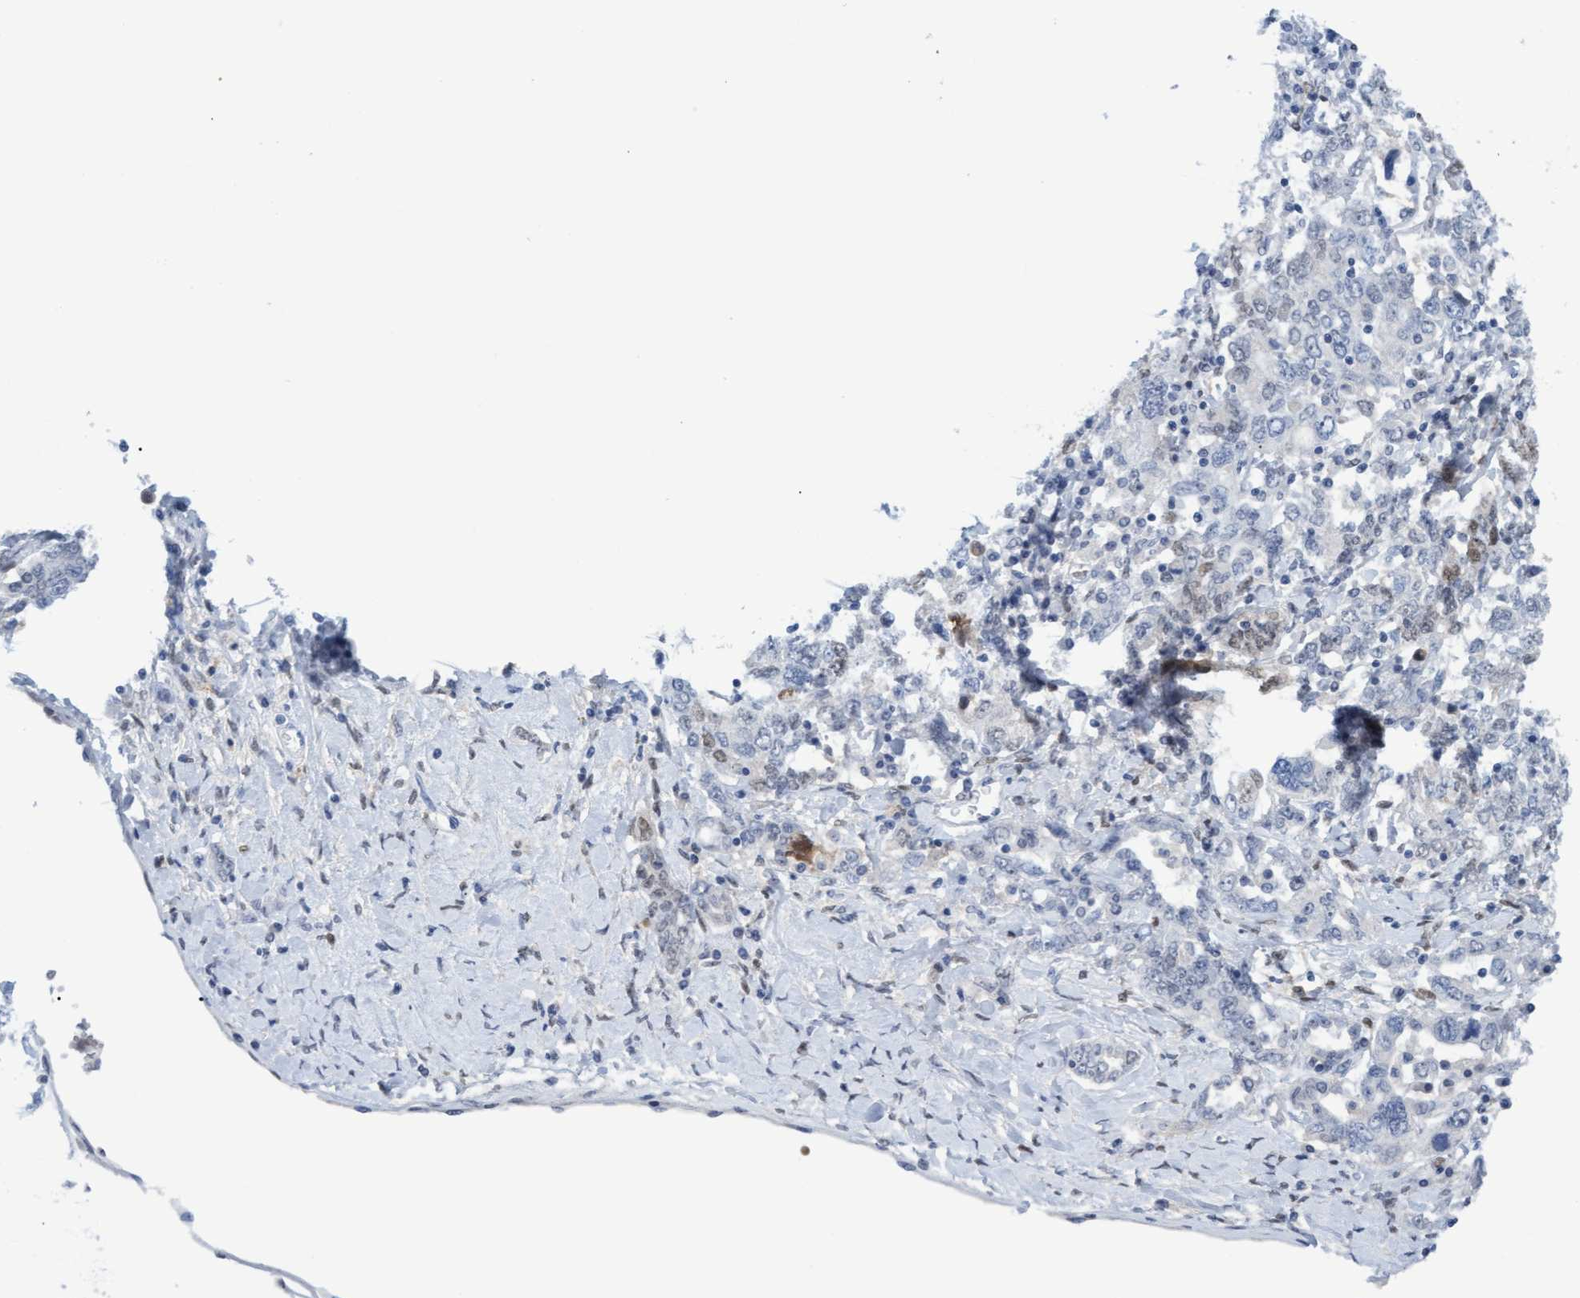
{"staining": {"intensity": "moderate", "quantity": "<25%", "location": "cytoplasmic/membranous,nuclear"}, "tissue": "ovarian cancer", "cell_type": "Tumor cells", "image_type": "cancer", "snomed": [{"axis": "morphology", "description": "Carcinoma, endometroid"}, {"axis": "topography", "description": "Ovary"}], "caption": "DAB immunohistochemical staining of human ovarian cancer (endometroid carcinoma) shows moderate cytoplasmic/membranous and nuclear protein expression in about <25% of tumor cells.", "gene": "PINX1", "patient": {"sex": "female", "age": 62}}